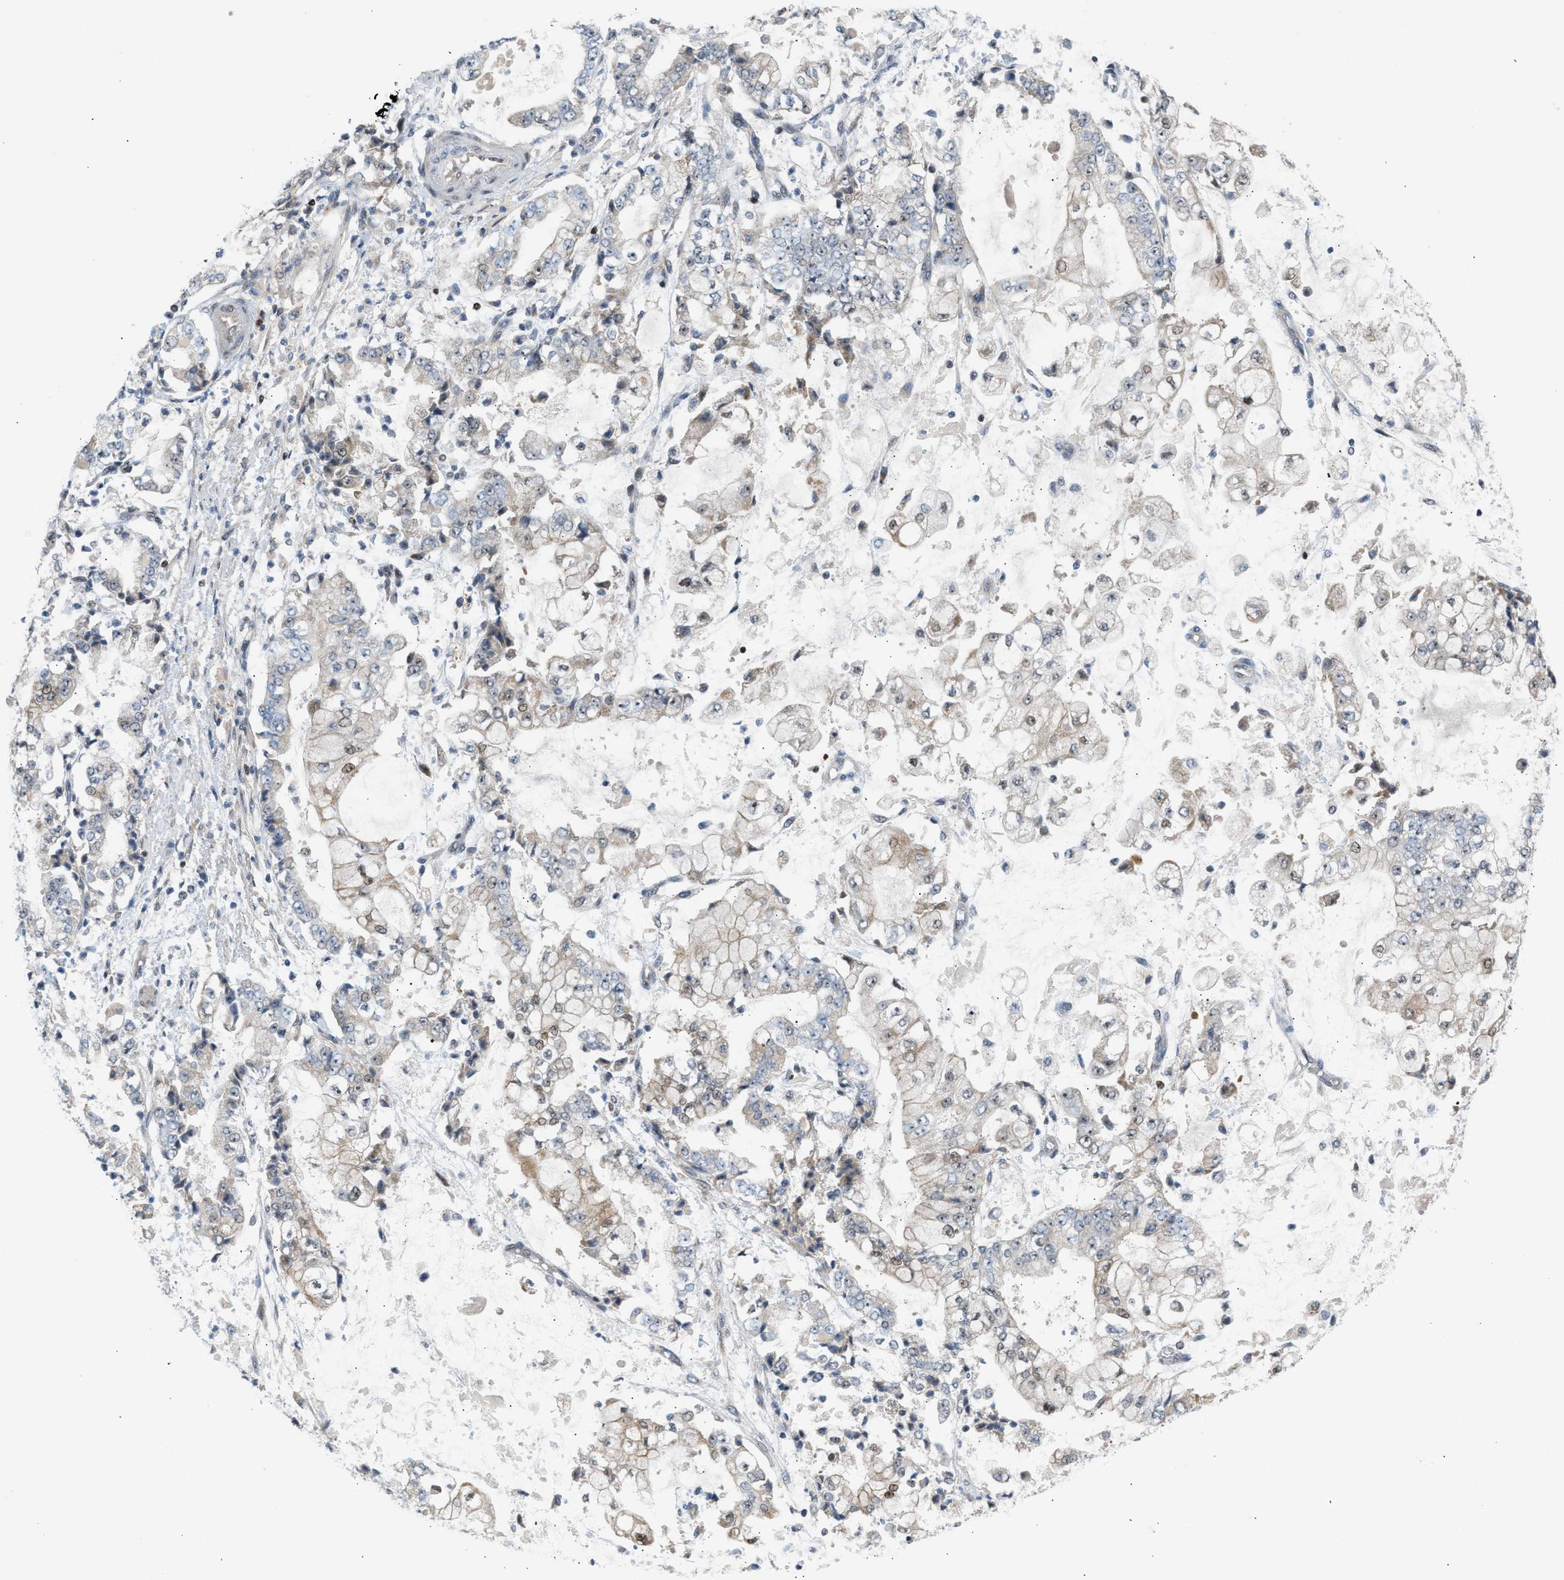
{"staining": {"intensity": "weak", "quantity": "25%-75%", "location": "cytoplasmic/membranous,nuclear"}, "tissue": "stomach cancer", "cell_type": "Tumor cells", "image_type": "cancer", "snomed": [{"axis": "morphology", "description": "Adenocarcinoma, NOS"}, {"axis": "topography", "description": "Stomach"}], "caption": "The histopathology image reveals a brown stain indicating the presence of a protein in the cytoplasmic/membranous and nuclear of tumor cells in stomach cancer.", "gene": "NPS", "patient": {"sex": "male", "age": 76}}